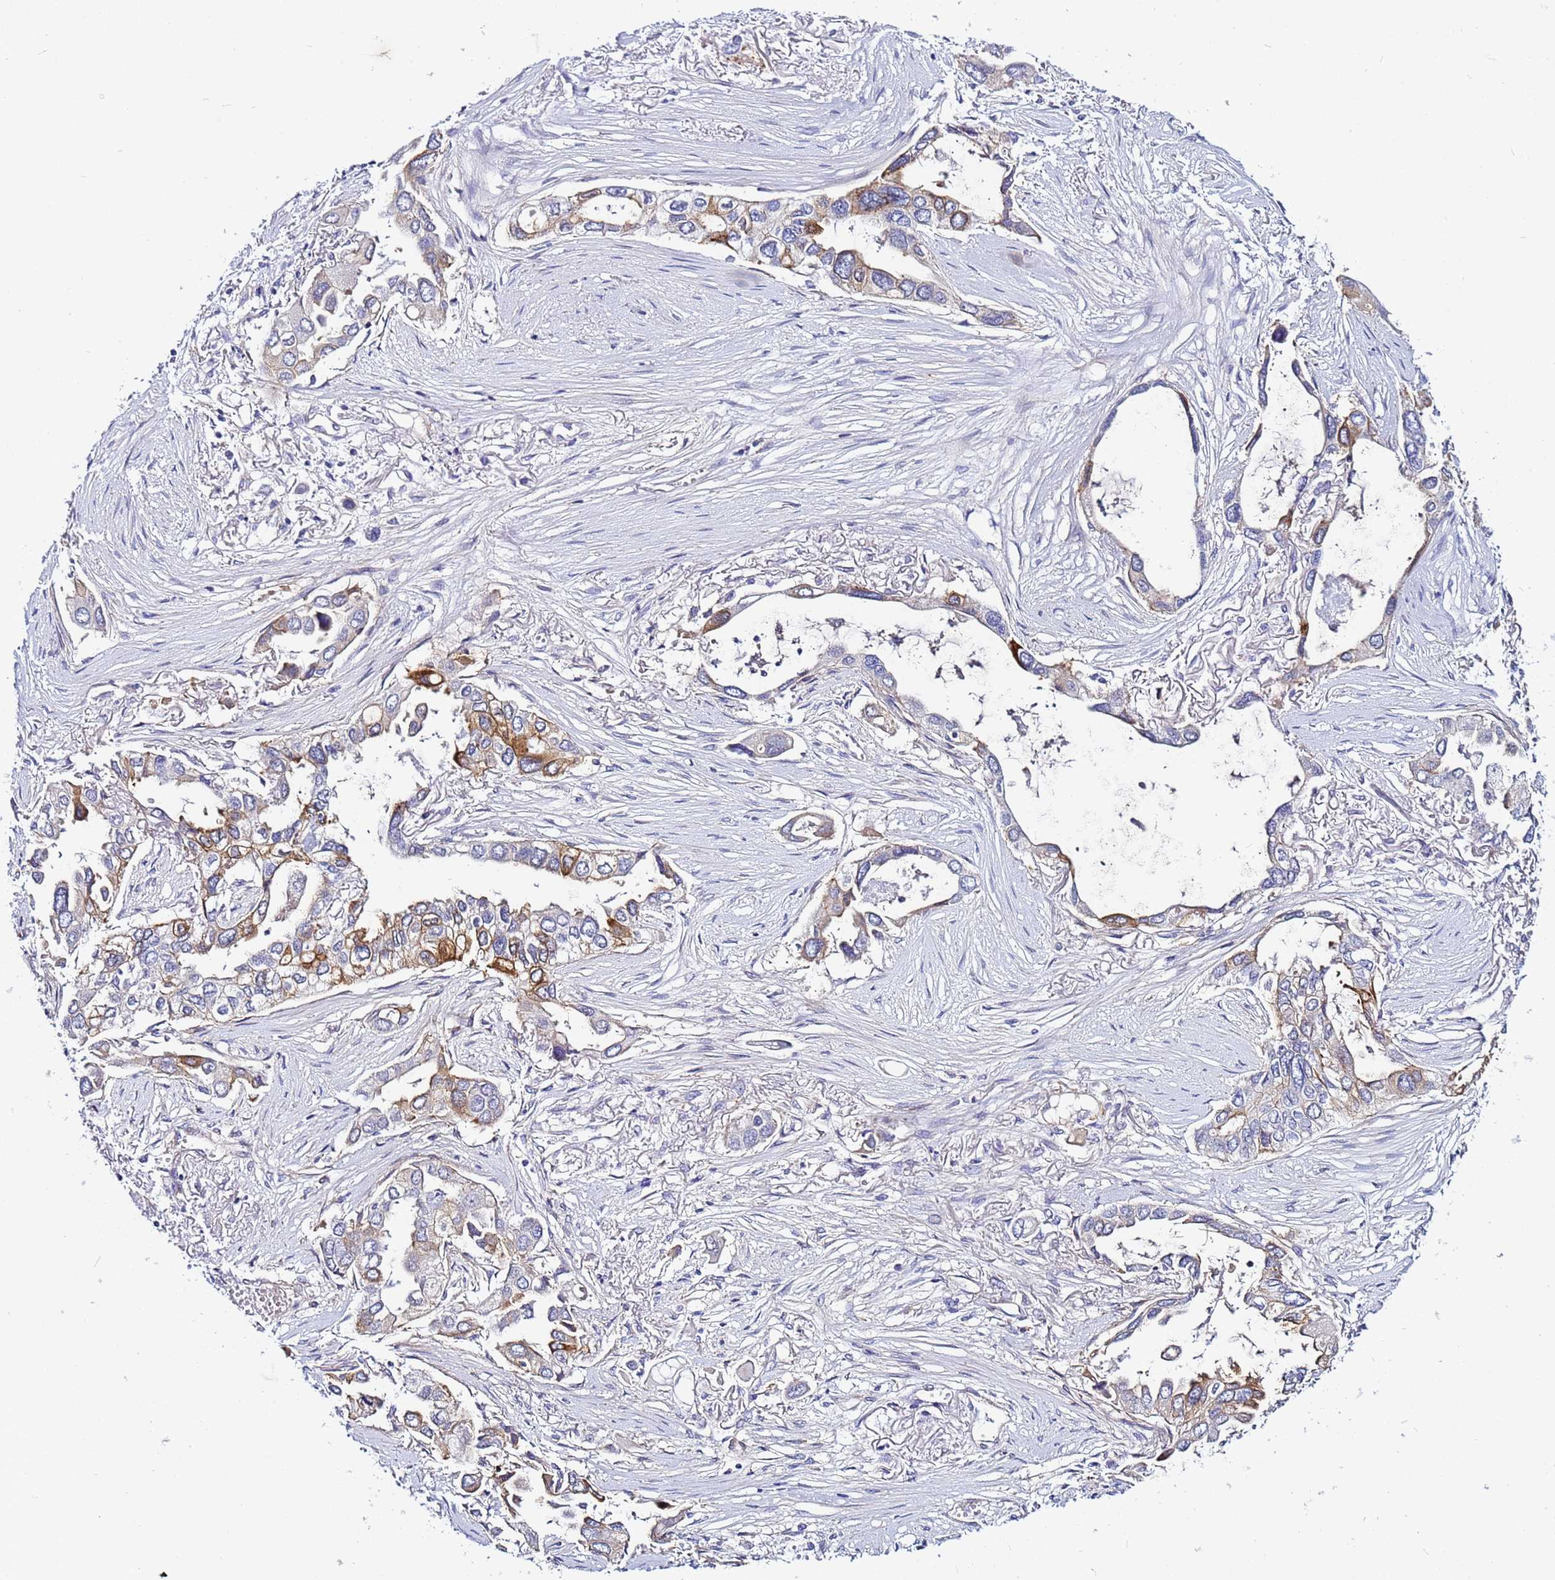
{"staining": {"intensity": "moderate", "quantity": "<25%", "location": "cytoplasmic/membranous"}, "tissue": "lung cancer", "cell_type": "Tumor cells", "image_type": "cancer", "snomed": [{"axis": "morphology", "description": "Adenocarcinoma, NOS"}, {"axis": "topography", "description": "Lung"}], "caption": "Lung cancer tissue exhibits moderate cytoplasmic/membranous expression in approximately <25% of tumor cells", "gene": "STK38", "patient": {"sex": "female", "age": 76}}